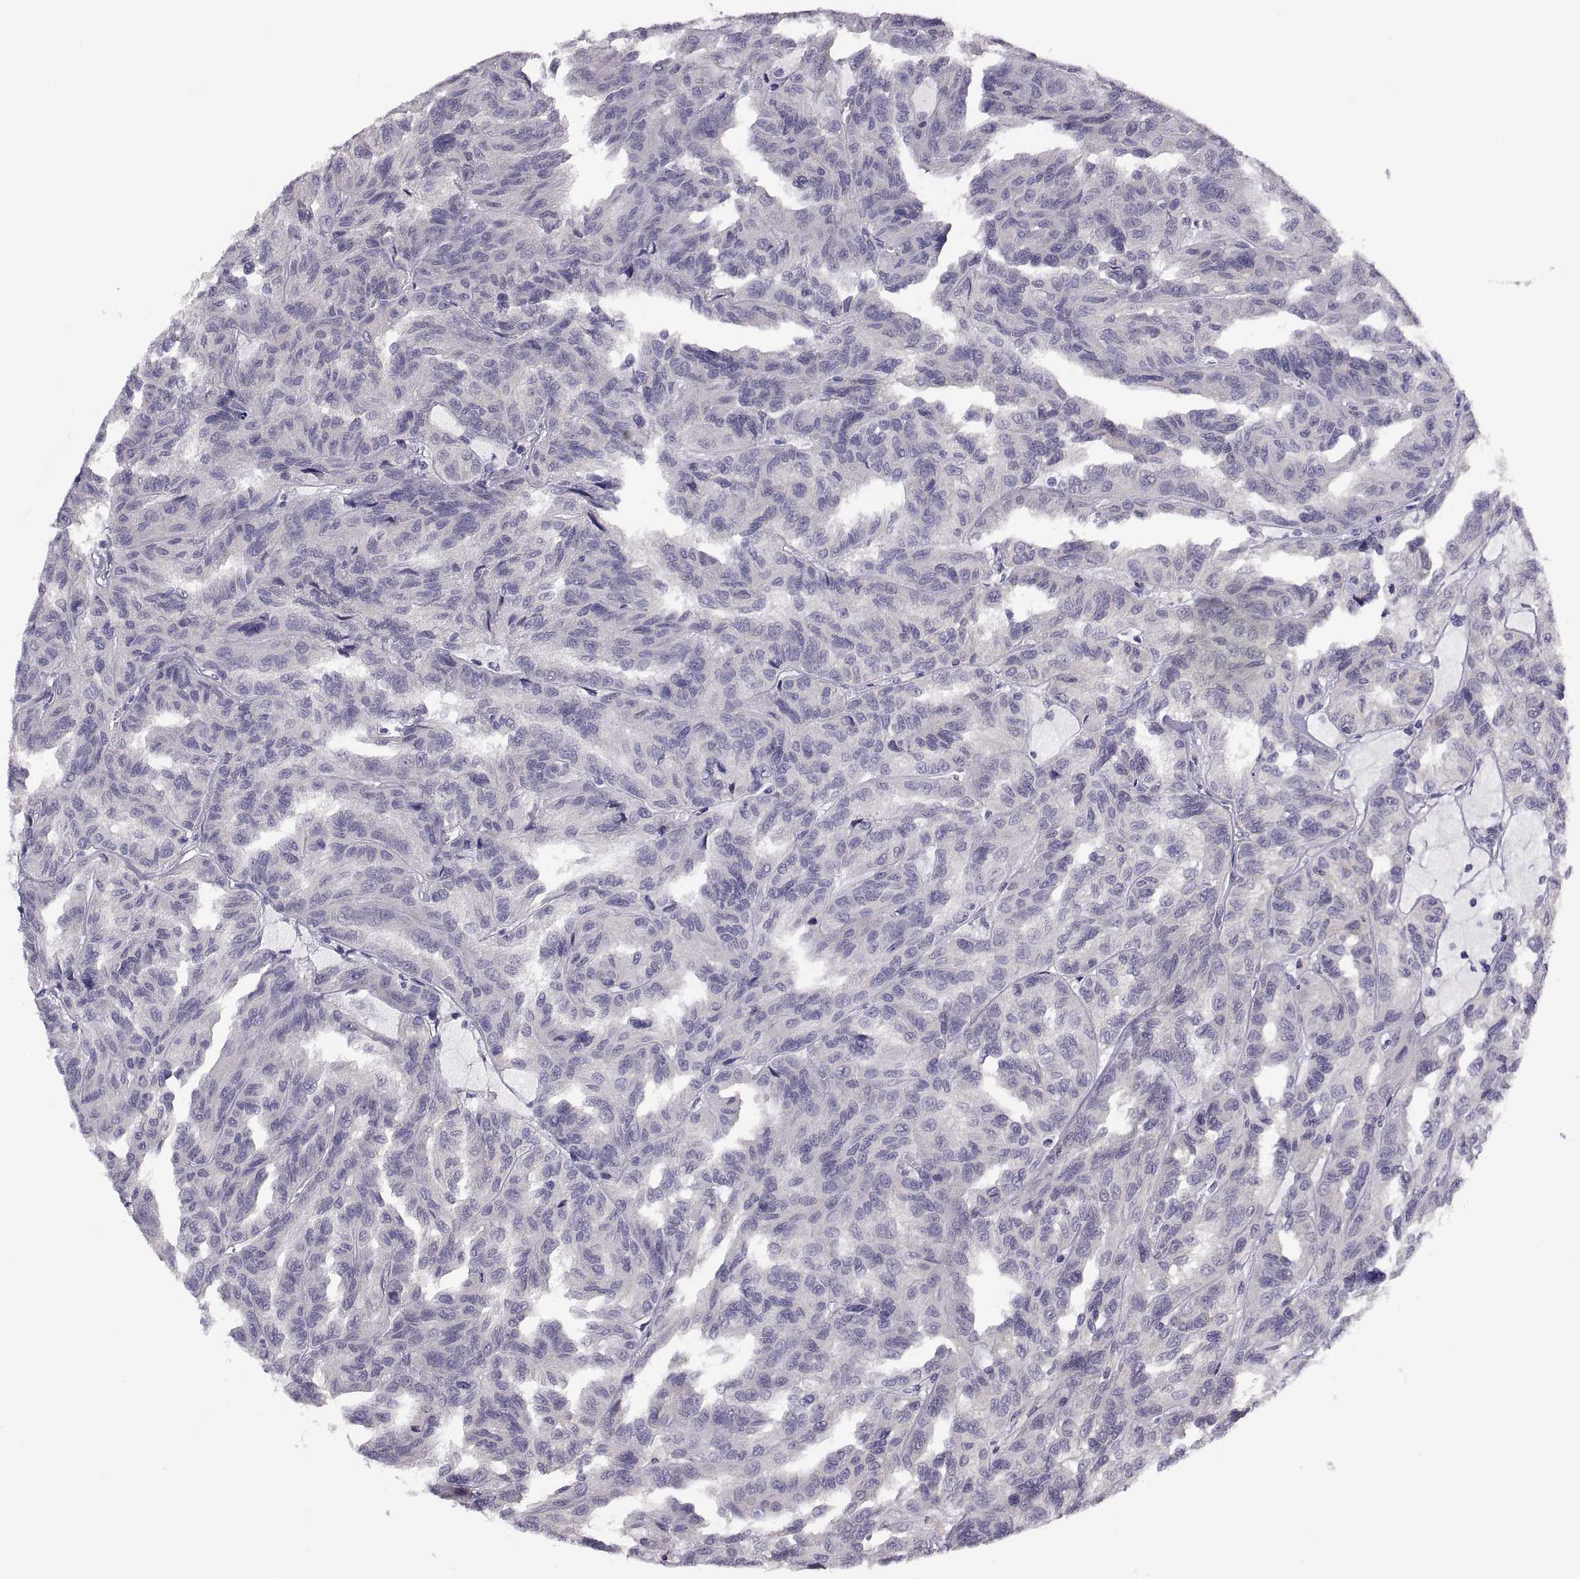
{"staining": {"intensity": "negative", "quantity": "none", "location": "none"}, "tissue": "renal cancer", "cell_type": "Tumor cells", "image_type": "cancer", "snomed": [{"axis": "morphology", "description": "Adenocarcinoma, NOS"}, {"axis": "topography", "description": "Kidney"}], "caption": "This is an IHC photomicrograph of adenocarcinoma (renal). There is no expression in tumor cells.", "gene": "STRC", "patient": {"sex": "male", "age": 79}}